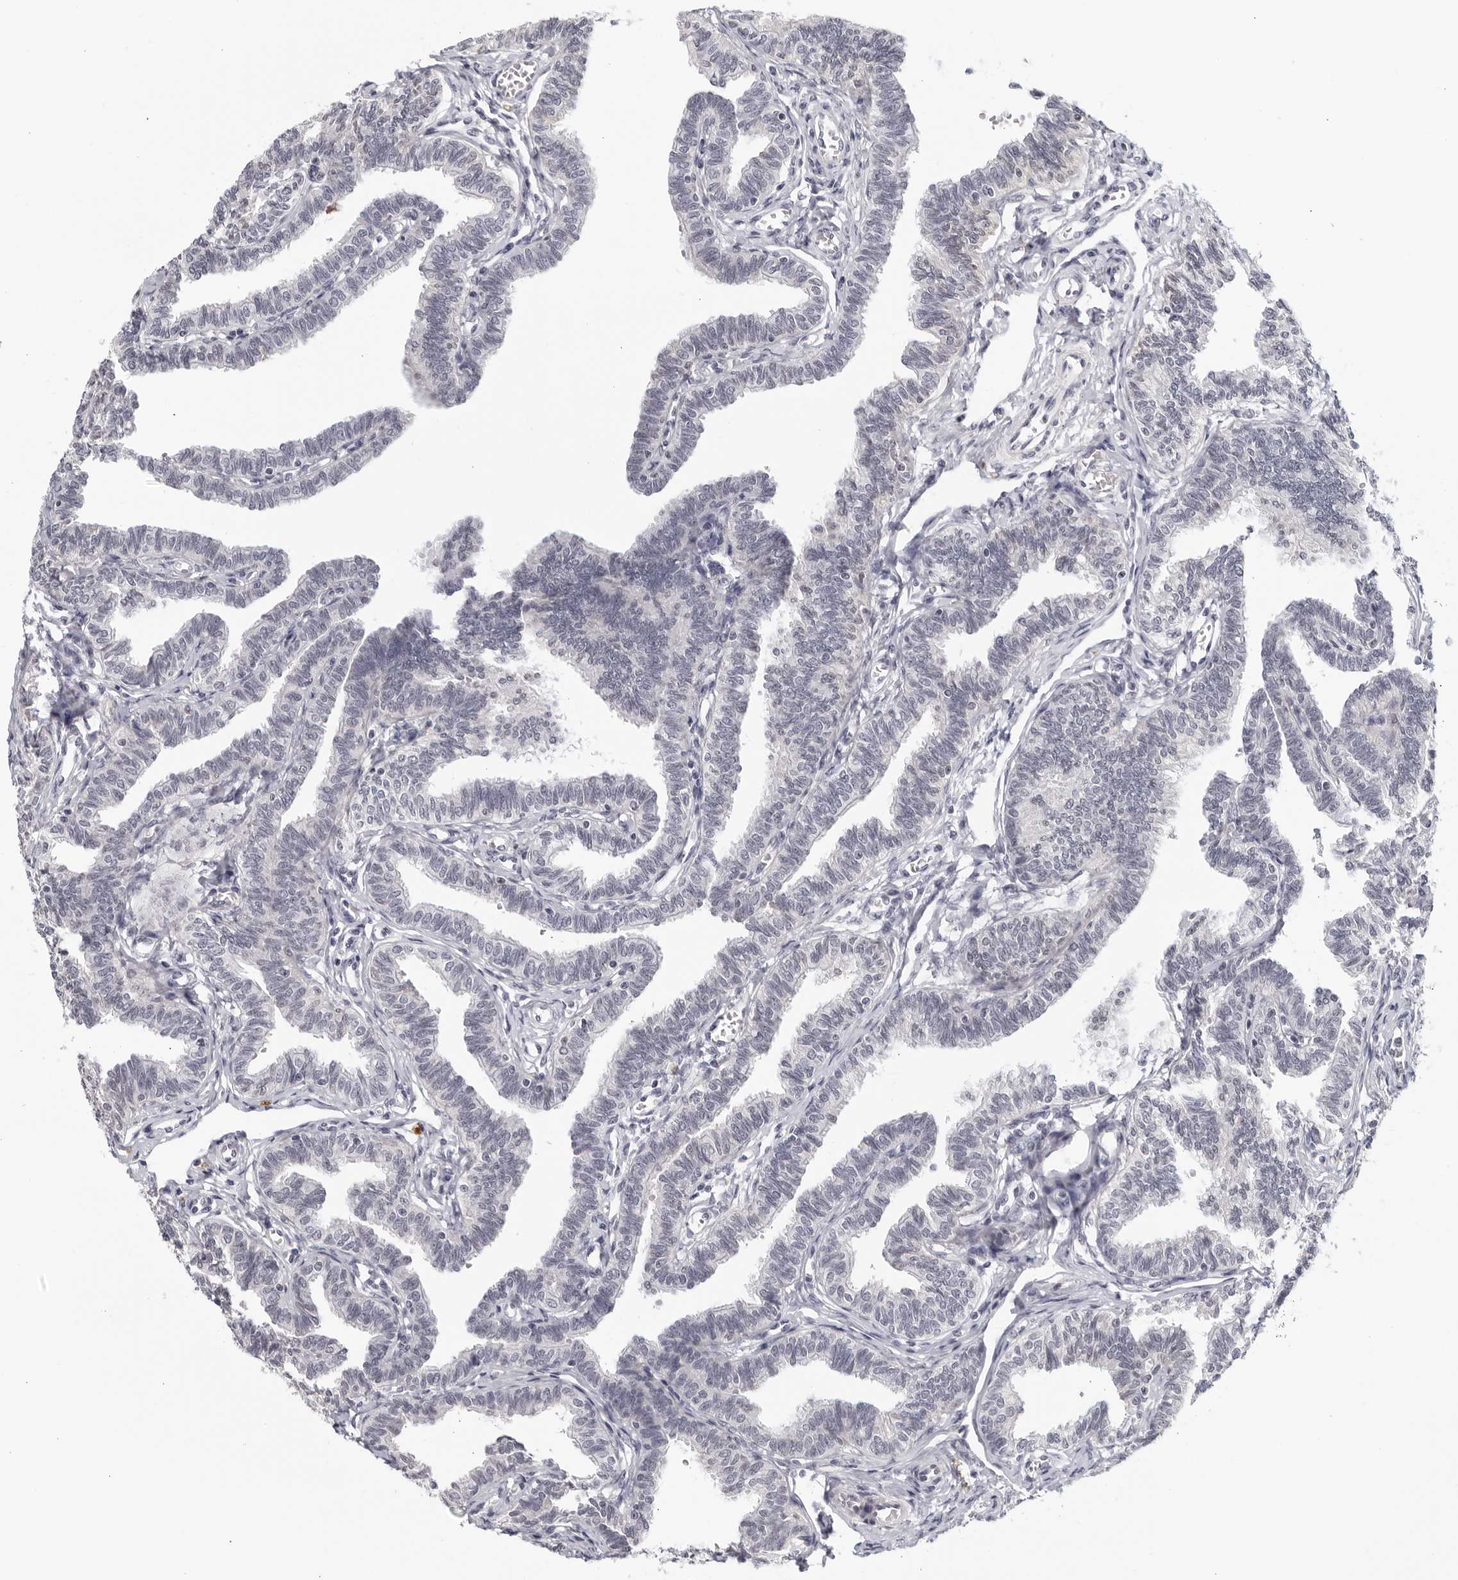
{"staining": {"intensity": "negative", "quantity": "none", "location": "none"}, "tissue": "fallopian tube", "cell_type": "Glandular cells", "image_type": "normal", "snomed": [{"axis": "morphology", "description": "Normal tissue, NOS"}, {"axis": "topography", "description": "Fallopian tube"}, {"axis": "topography", "description": "Ovary"}], "caption": "IHC photomicrograph of normal fallopian tube: fallopian tube stained with DAB (3,3'-diaminobenzidine) demonstrates no significant protein positivity in glandular cells. The staining is performed using DAB brown chromogen with nuclei counter-stained in using hematoxylin.", "gene": "STRADB", "patient": {"sex": "female", "age": 23}}